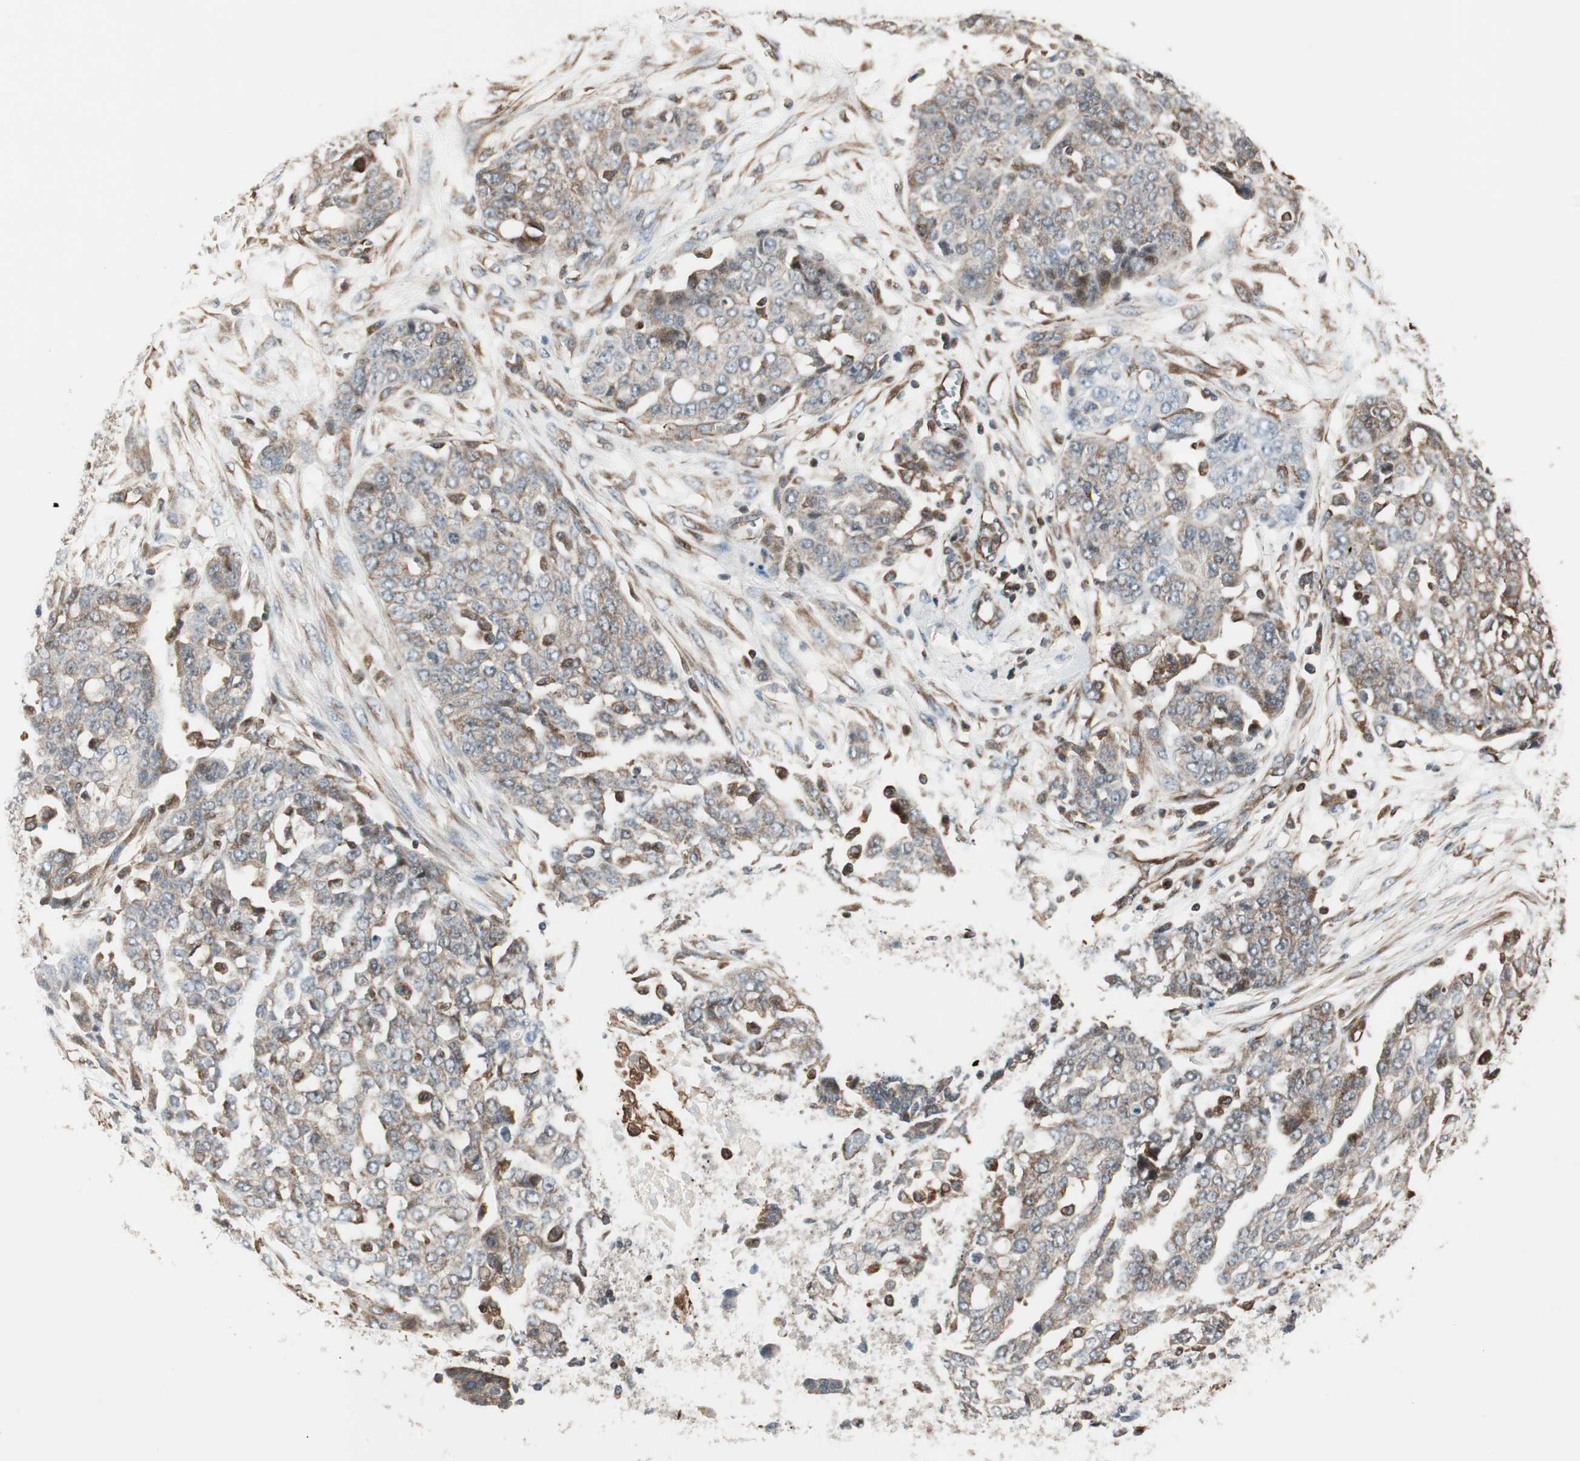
{"staining": {"intensity": "weak", "quantity": ">75%", "location": "cytoplasmic/membranous"}, "tissue": "ovarian cancer", "cell_type": "Tumor cells", "image_type": "cancer", "snomed": [{"axis": "morphology", "description": "Cystadenocarcinoma, serous, NOS"}, {"axis": "topography", "description": "Soft tissue"}, {"axis": "topography", "description": "Ovary"}], "caption": "Ovarian cancer stained with a protein marker exhibits weak staining in tumor cells.", "gene": "MAD2L2", "patient": {"sex": "female", "age": 57}}